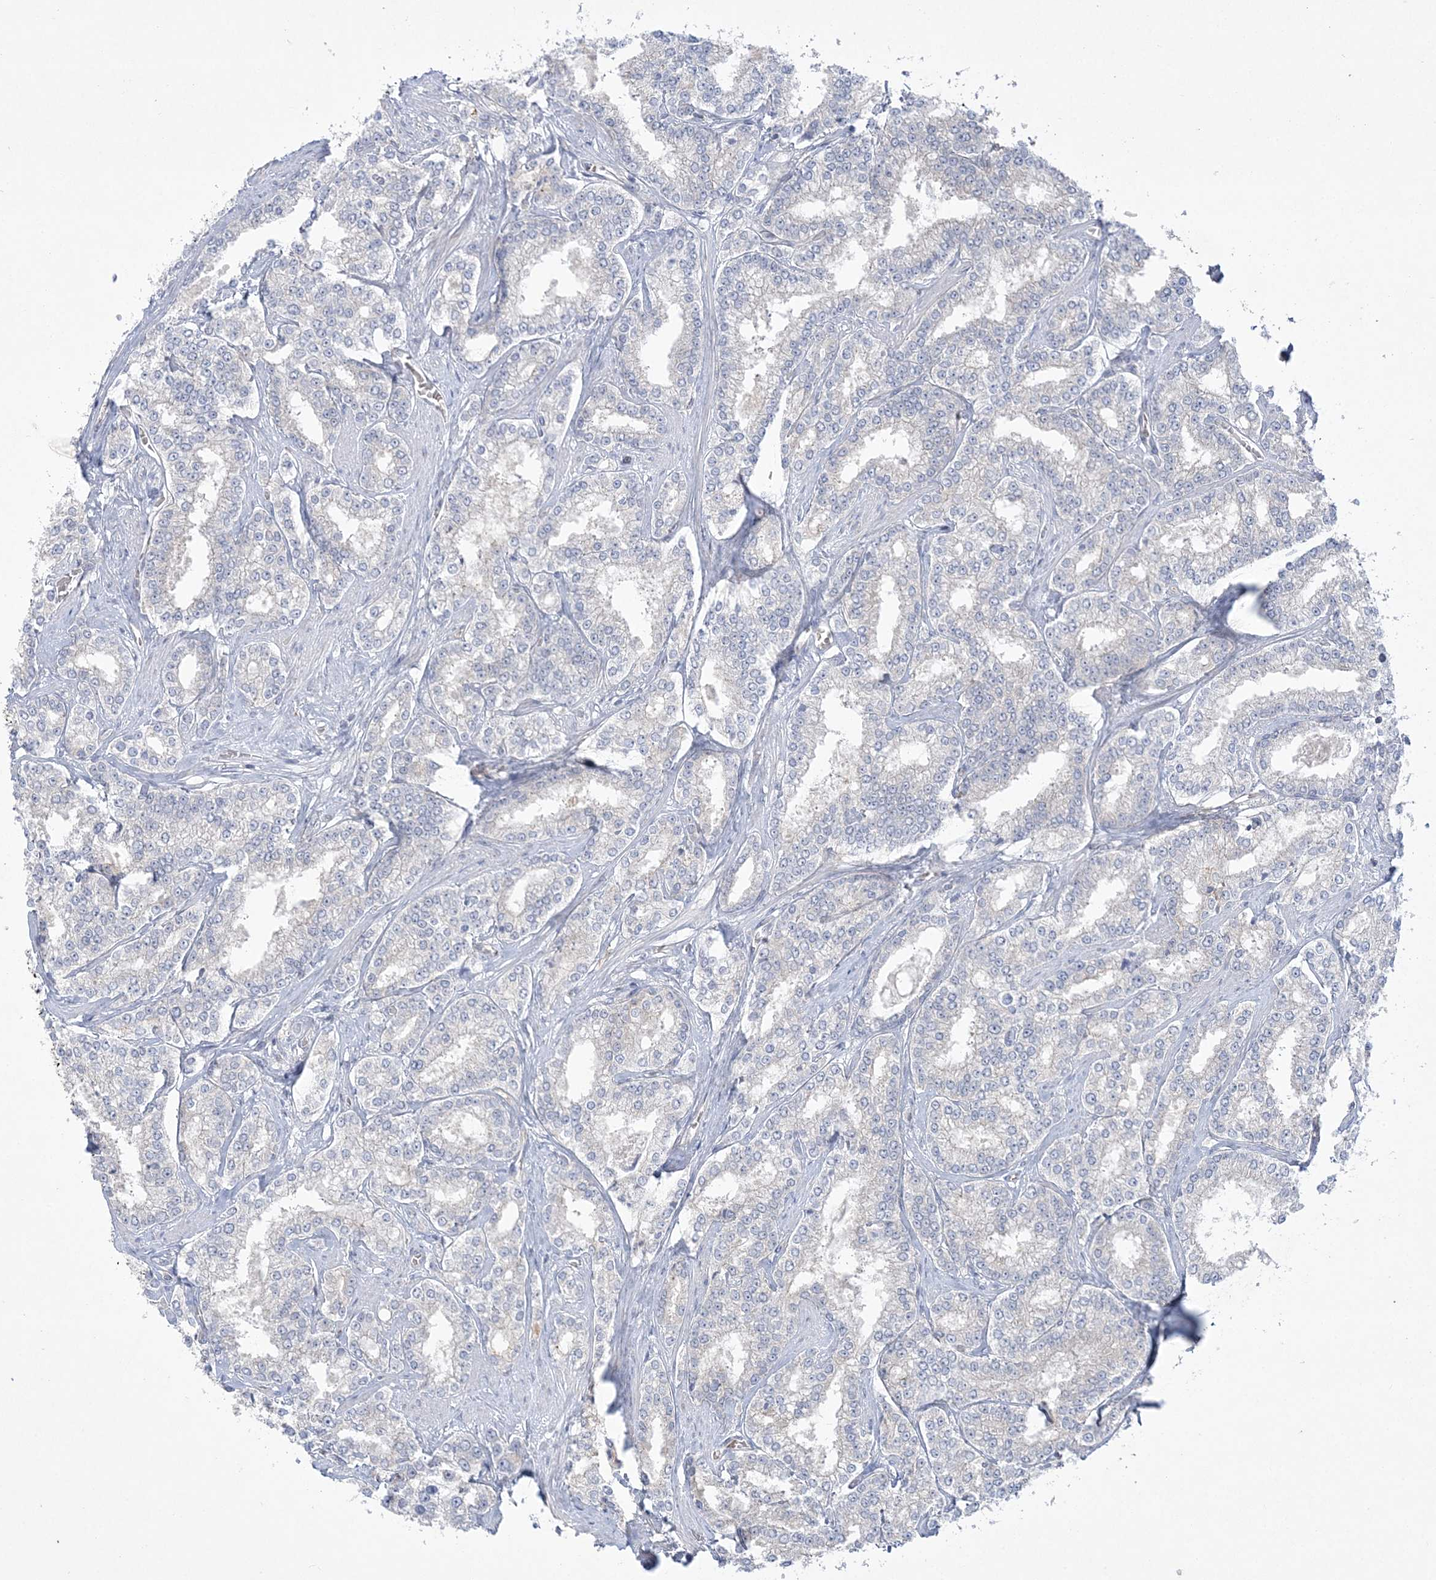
{"staining": {"intensity": "negative", "quantity": "none", "location": "none"}, "tissue": "prostate cancer", "cell_type": "Tumor cells", "image_type": "cancer", "snomed": [{"axis": "morphology", "description": "Normal tissue, NOS"}, {"axis": "morphology", "description": "Adenocarcinoma, High grade"}, {"axis": "topography", "description": "Prostate"}], "caption": "The immunohistochemistry image has no significant positivity in tumor cells of adenocarcinoma (high-grade) (prostate) tissue. (Stains: DAB (3,3'-diaminobenzidine) immunohistochemistry (IHC) with hematoxylin counter stain, Microscopy: brightfield microscopy at high magnification).", "gene": "ADAMTS12", "patient": {"sex": "male", "age": 83}}